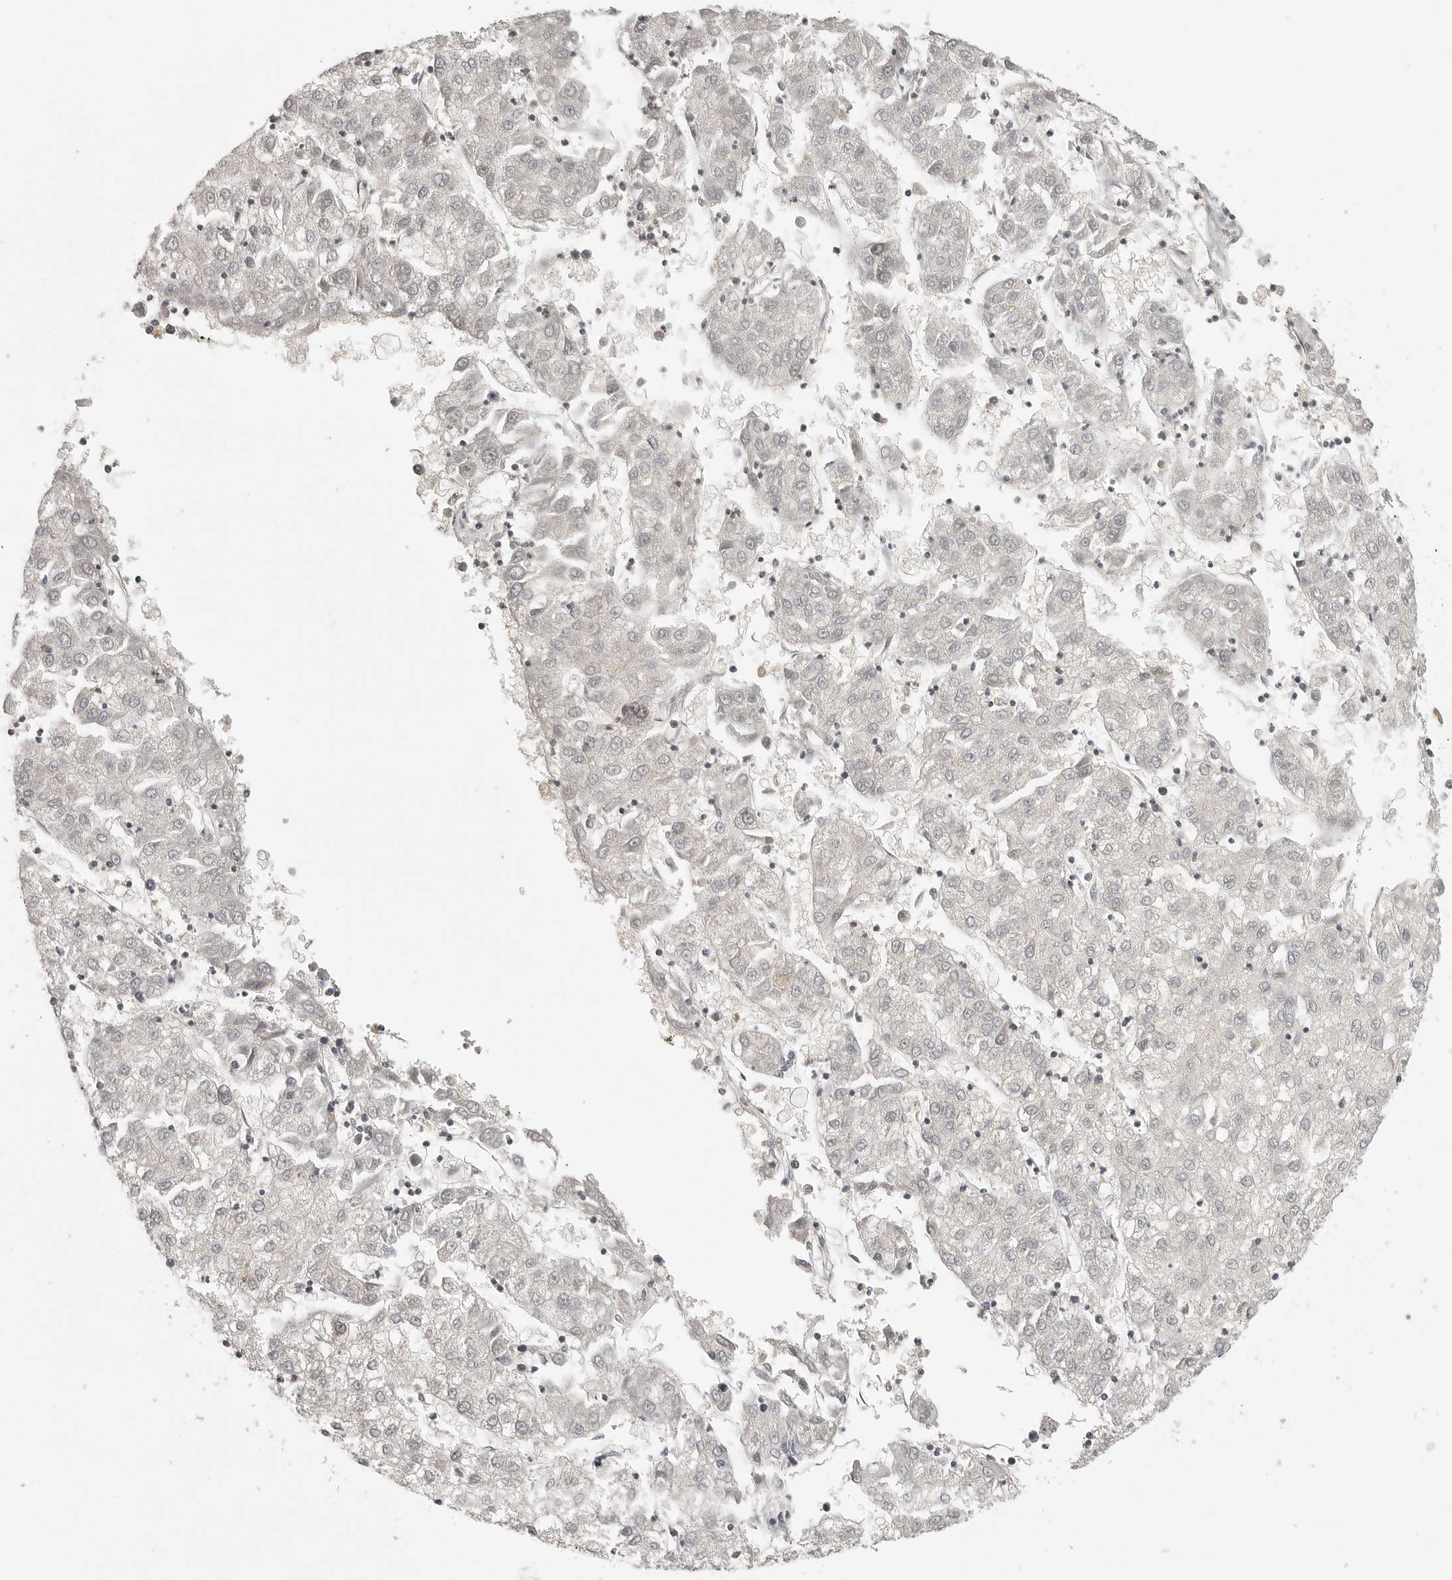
{"staining": {"intensity": "negative", "quantity": "none", "location": "none"}, "tissue": "liver cancer", "cell_type": "Tumor cells", "image_type": "cancer", "snomed": [{"axis": "morphology", "description": "Carcinoma, Hepatocellular, NOS"}, {"axis": "topography", "description": "Liver"}], "caption": "IHC micrograph of liver cancer stained for a protein (brown), which demonstrates no staining in tumor cells. (DAB immunohistochemistry visualized using brightfield microscopy, high magnification).", "gene": "UROD", "patient": {"sex": "male", "age": 72}}